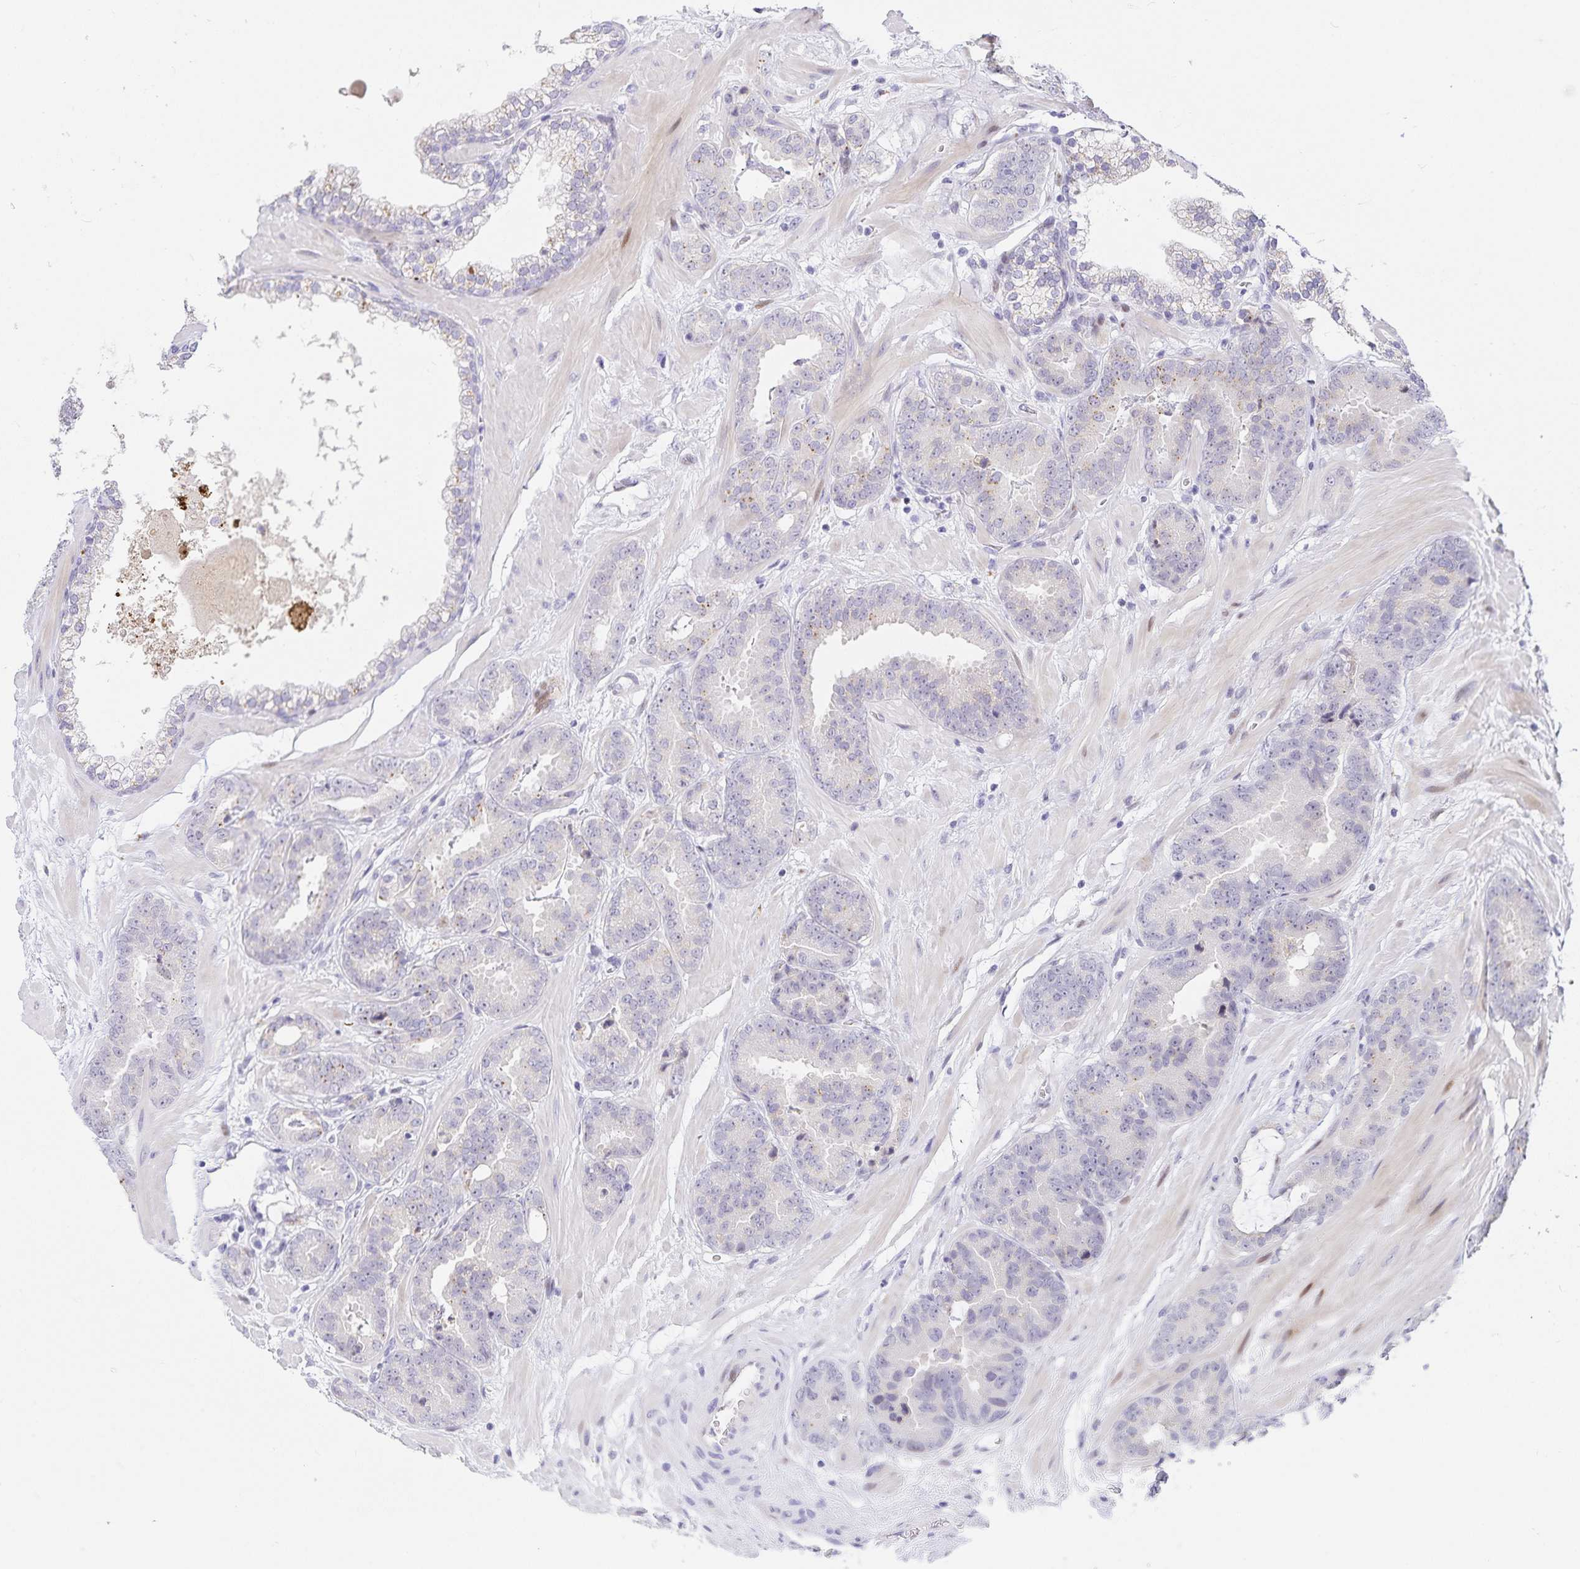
{"staining": {"intensity": "negative", "quantity": "none", "location": "none"}, "tissue": "prostate cancer", "cell_type": "Tumor cells", "image_type": "cancer", "snomed": [{"axis": "morphology", "description": "Adenocarcinoma, Low grade"}, {"axis": "topography", "description": "Prostate"}], "caption": "A histopathology image of human prostate cancer (adenocarcinoma (low-grade)) is negative for staining in tumor cells.", "gene": "KBTBD13", "patient": {"sex": "male", "age": 62}}